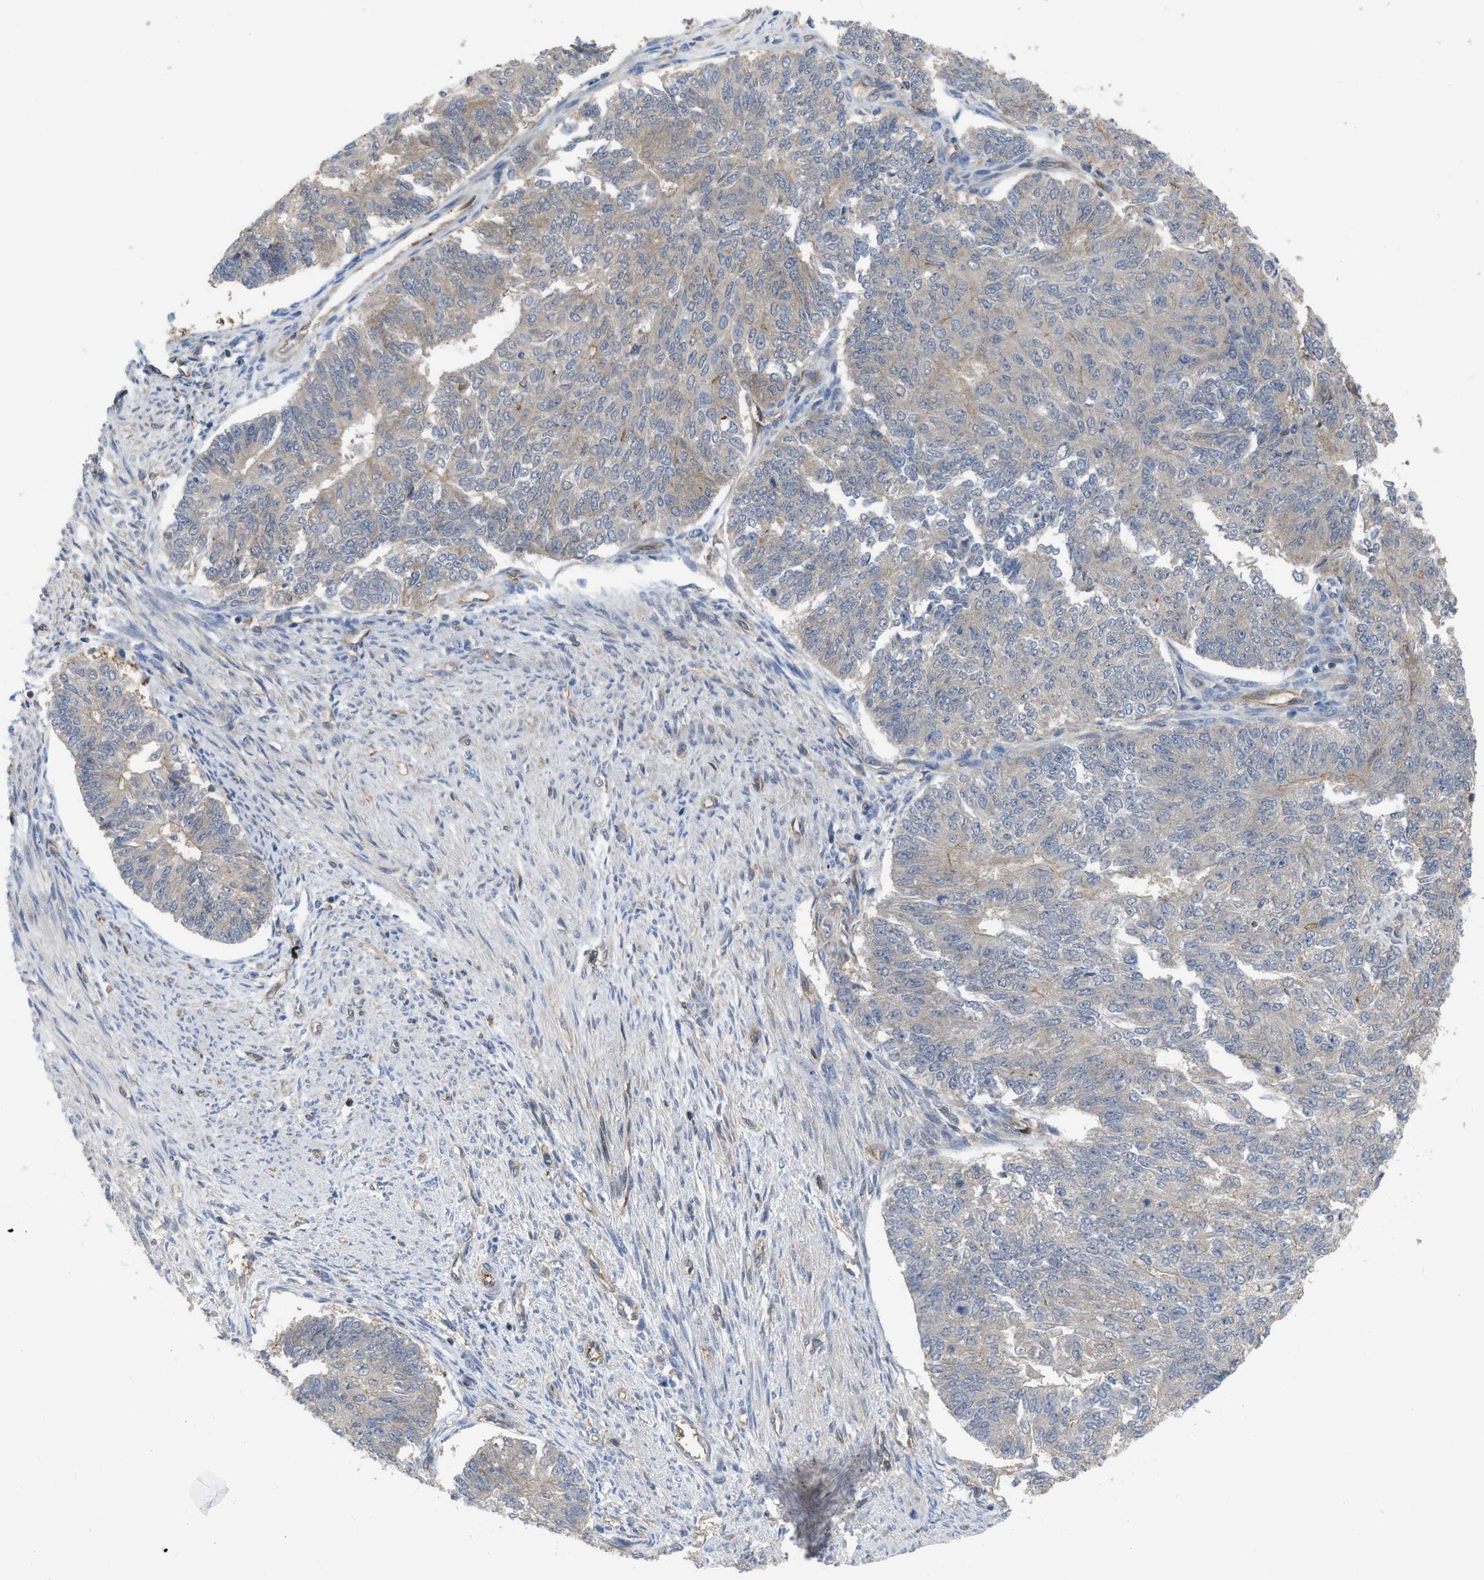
{"staining": {"intensity": "negative", "quantity": "none", "location": "none"}, "tissue": "endometrial cancer", "cell_type": "Tumor cells", "image_type": "cancer", "snomed": [{"axis": "morphology", "description": "Adenocarcinoma, NOS"}, {"axis": "topography", "description": "Endometrium"}], "caption": "Immunohistochemistry (IHC) of human adenocarcinoma (endometrial) exhibits no expression in tumor cells.", "gene": "LDAF1", "patient": {"sex": "female", "age": 32}}